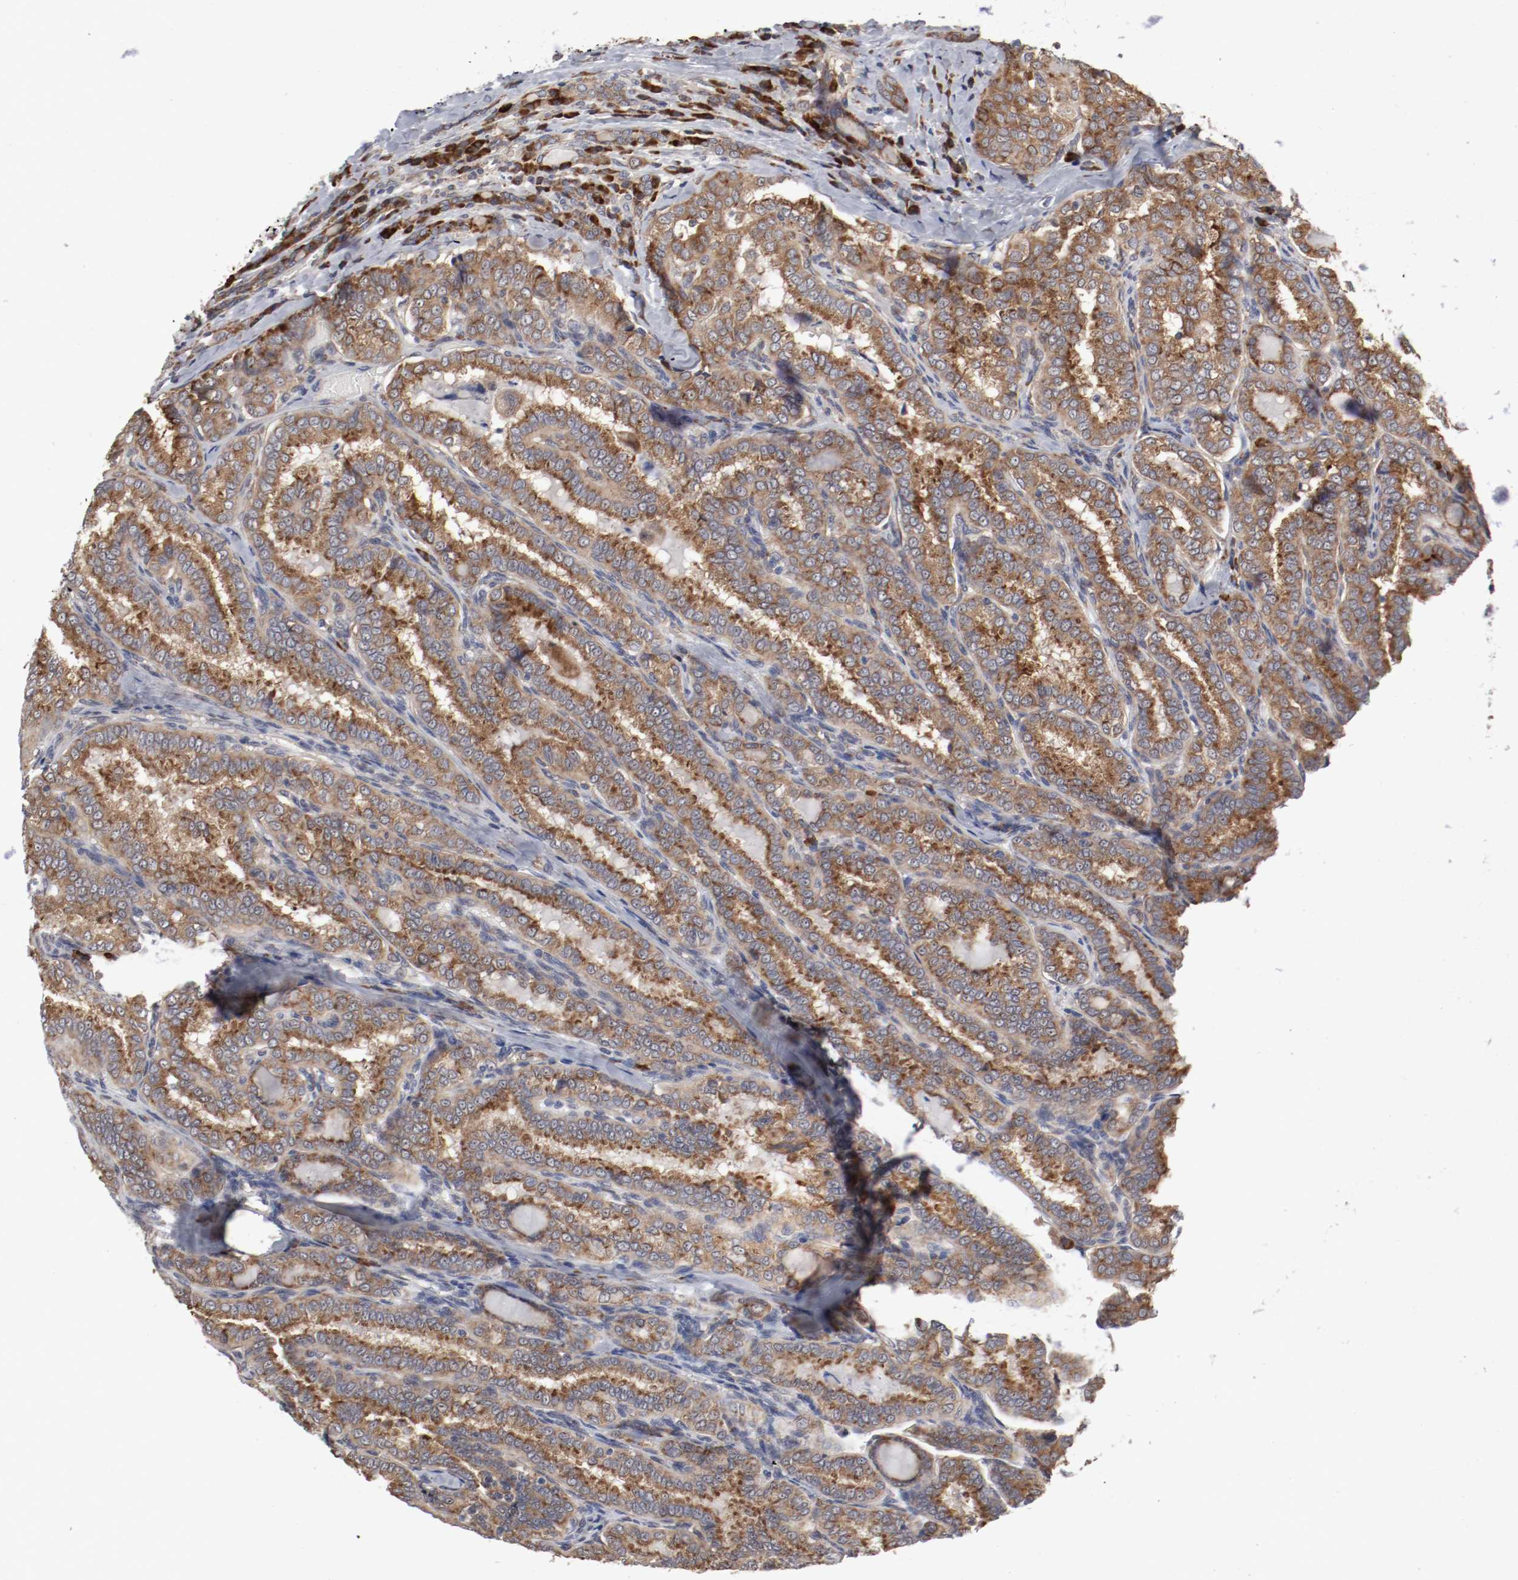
{"staining": {"intensity": "moderate", "quantity": ">75%", "location": "cytoplasmic/membranous"}, "tissue": "thyroid cancer", "cell_type": "Tumor cells", "image_type": "cancer", "snomed": [{"axis": "morphology", "description": "Papillary adenocarcinoma, NOS"}, {"axis": "topography", "description": "Thyroid gland"}], "caption": "IHC staining of thyroid cancer (papillary adenocarcinoma), which shows medium levels of moderate cytoplasmic/membranous positivity in approximately >75% of tumor cells indicating moderate cytoplasmic/membranous protein staining. The staining was performed using DAB (3,3'-diaminobenzidine) (brown) for protein detection and nuclei were counterstained in hematoxylin (blue).", "gene": "FKBP3", "patient": {"sex": "female", "age": 30}}